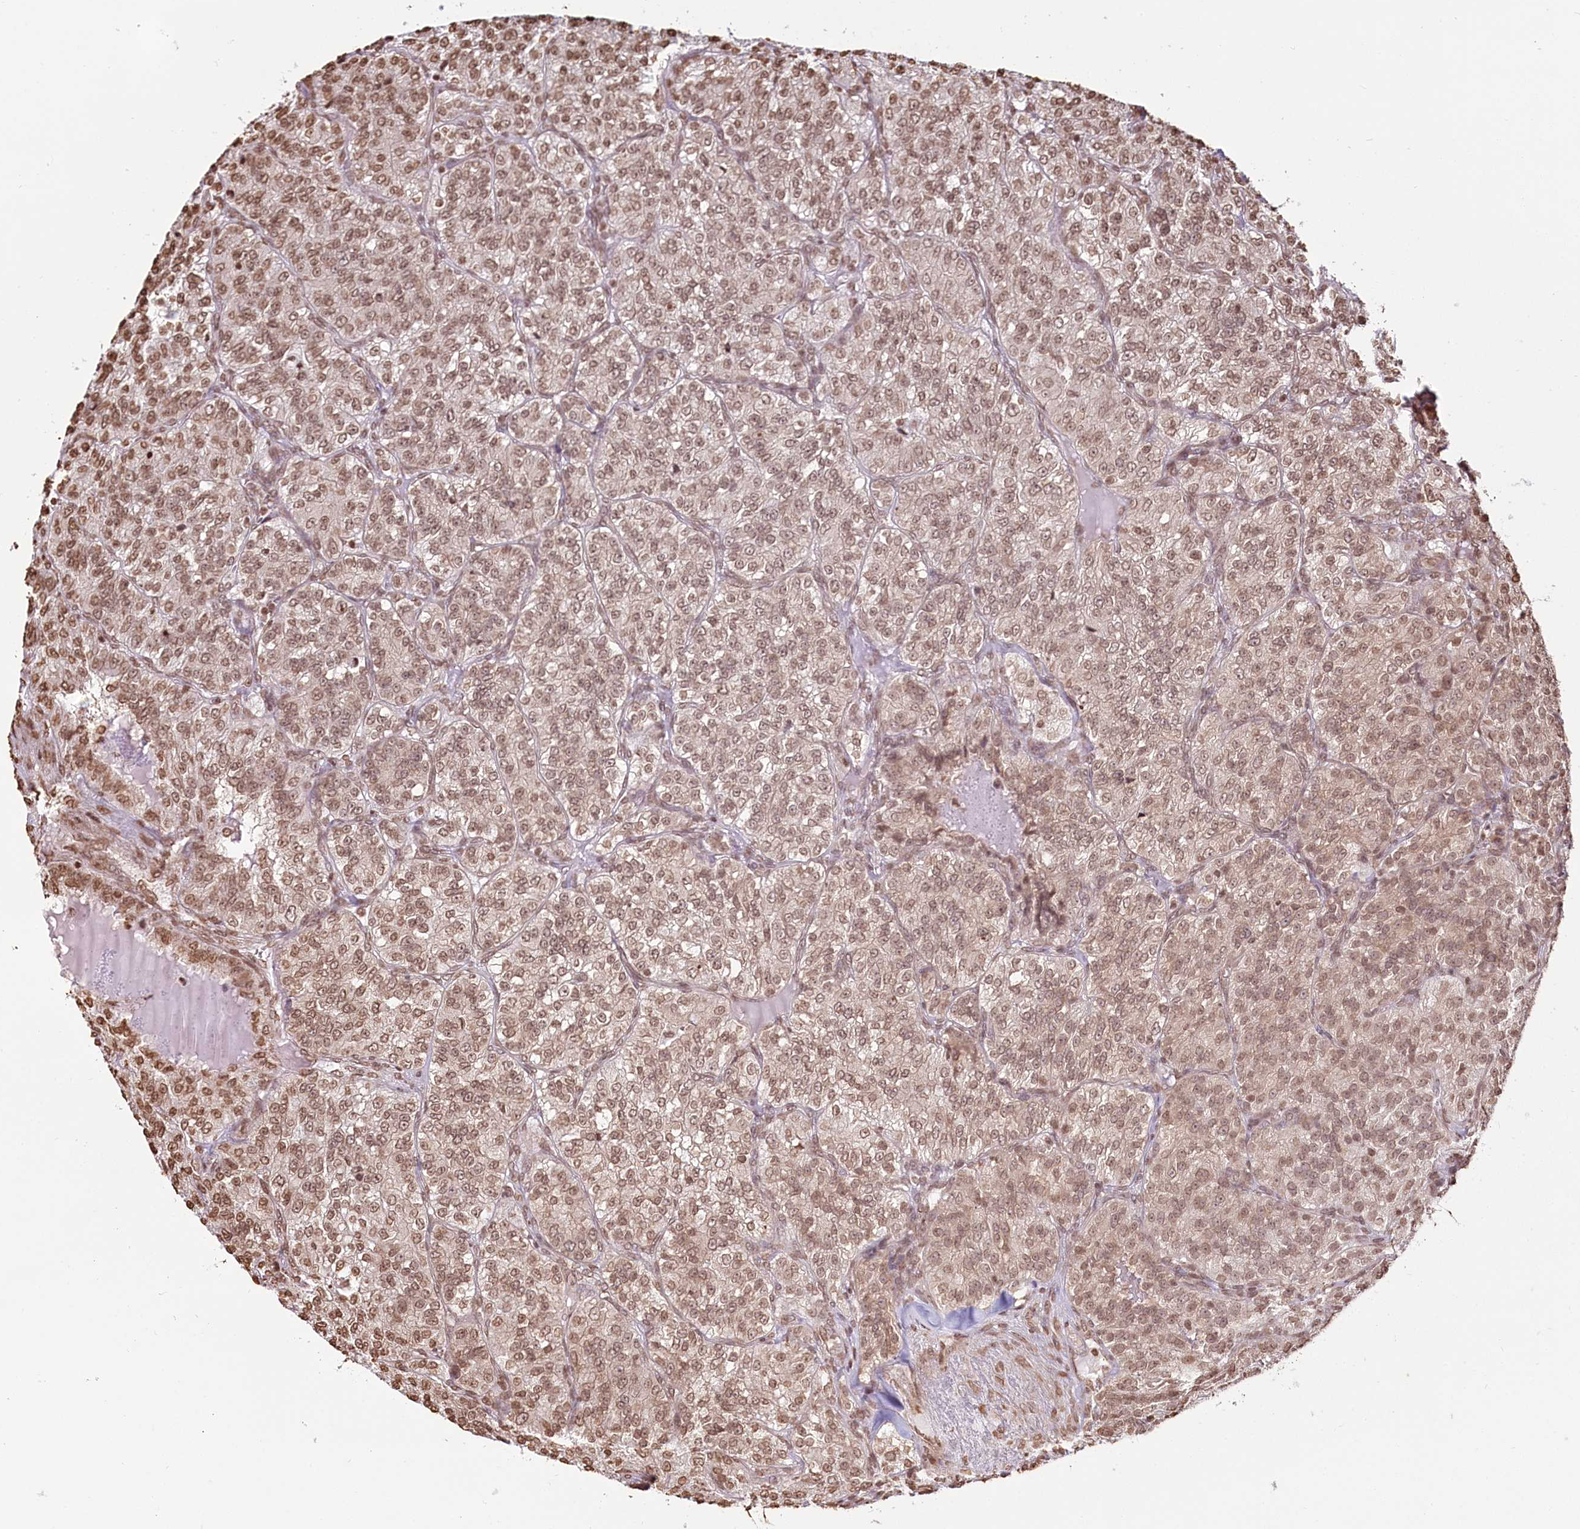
{"staining": {"intensity": "moderate", "quantity": ">75%", "location": "nuclear"}, "tissue": "renal cancer", "cell_type": "Tumor cells", "image_type": "cancer", "snomed": [{"axis": "morphology", "description": "Adenocarcinoma, NOS"}, {"axis": "topography", "description": "Kidney"}], "caption": "Immunohistochemistry (DAB) staining of renal adenocarcinoma exhibits moderate nuclear protein expression in approximately >75% of tumor cells.", "gene": "FAM13A", "patient": {"sex": "female", "age": 63}}